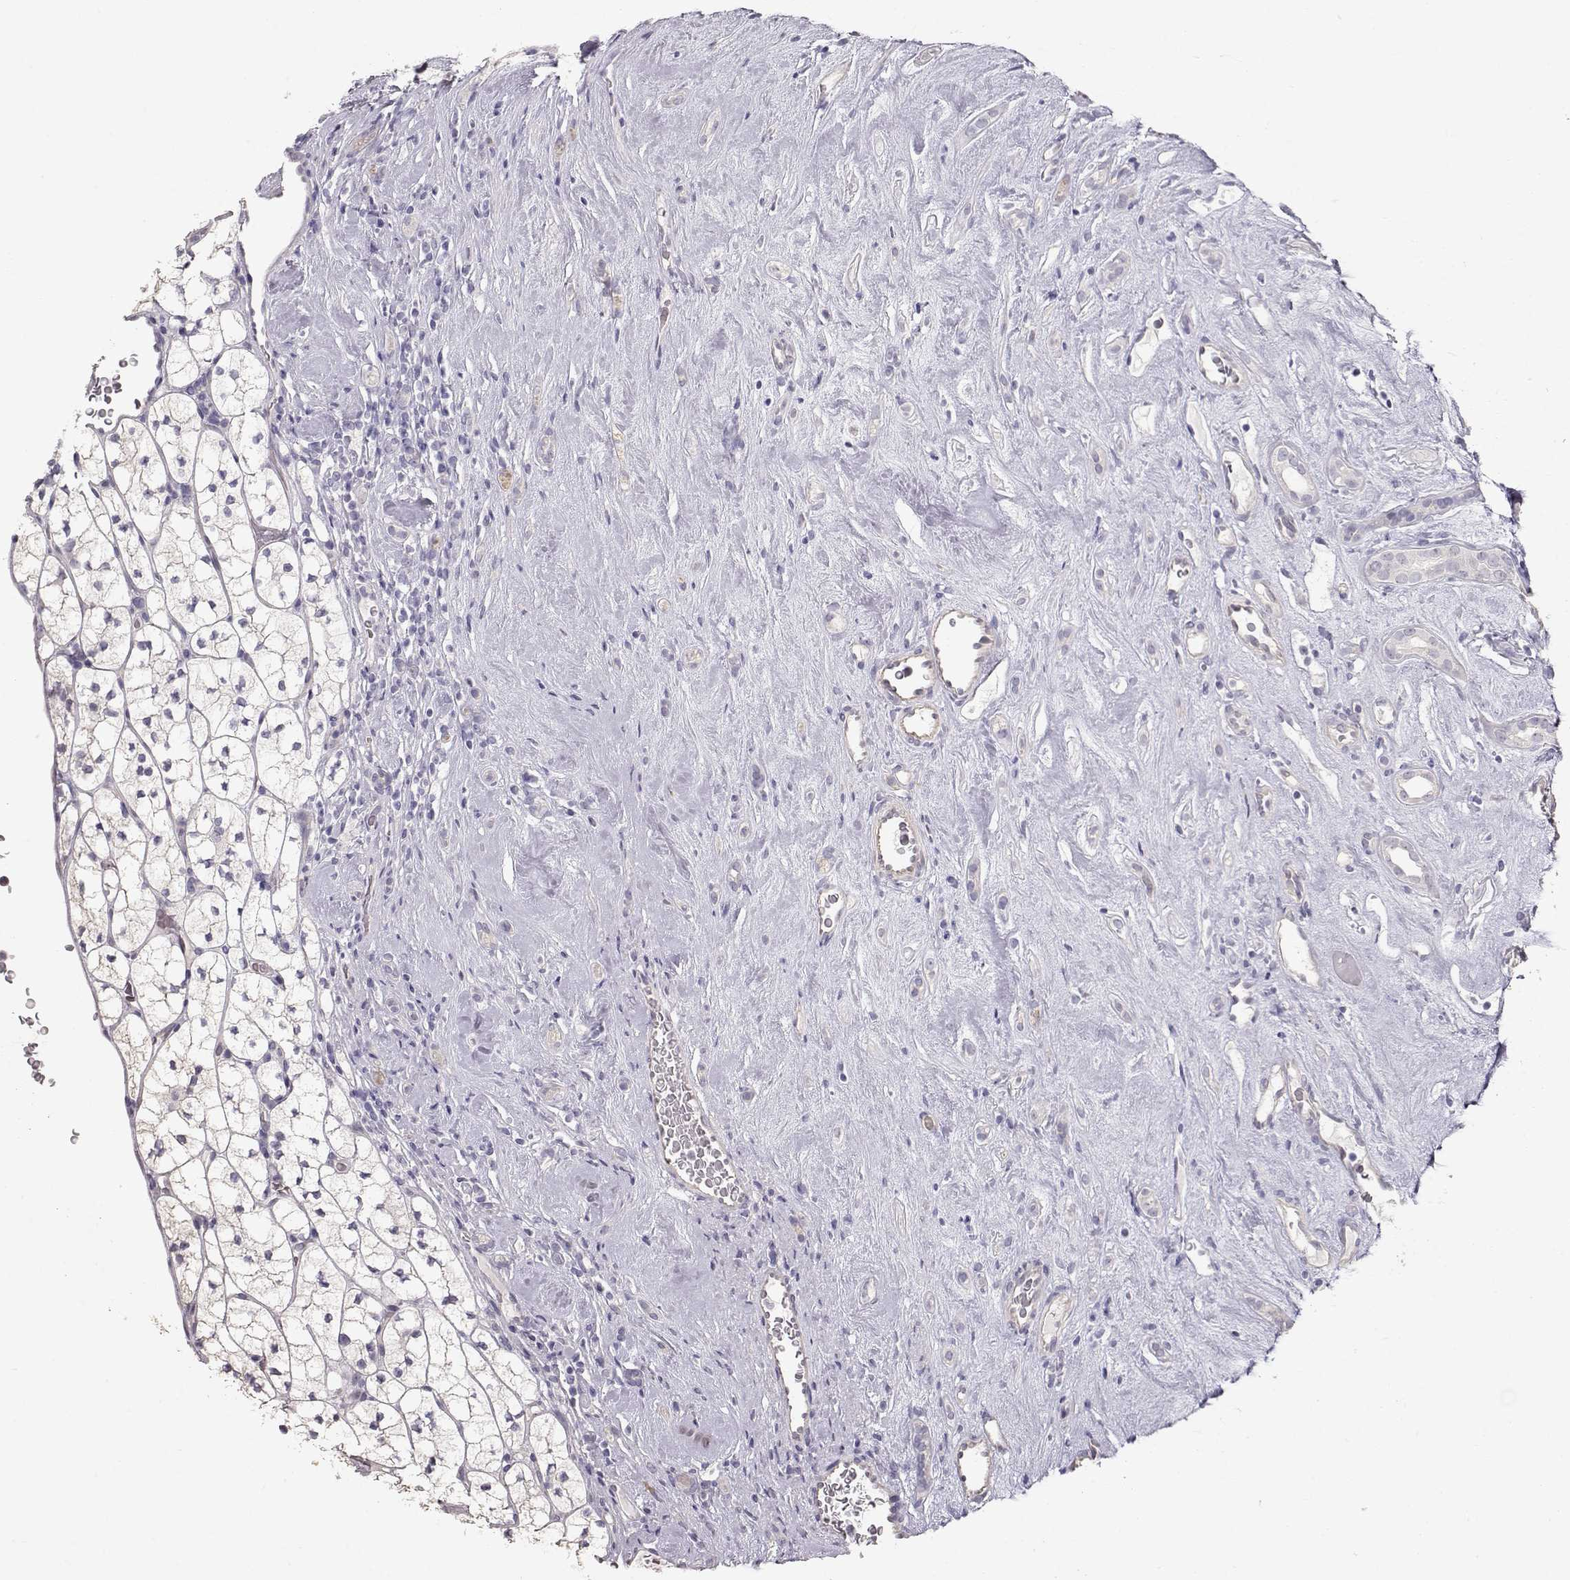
{"staining": {"intensity": "negative", "quantity": "none", "location": "none"}, "tissue": "renal cancer", "cell_type": "Tumor cells", "image_type": "cancer", "snomed": [{"axis": "morphology", "description": "Adenocarcinoma, NOS"}, {"axis": "topography", "description": "Kidney"}], "caption": "Renal adenocarcinoma stained for a protein using immunohistochemistry displays no staining tumor cells.", "gene": "SLC18A1", "patient": {"sex": "female", "age": 89}}